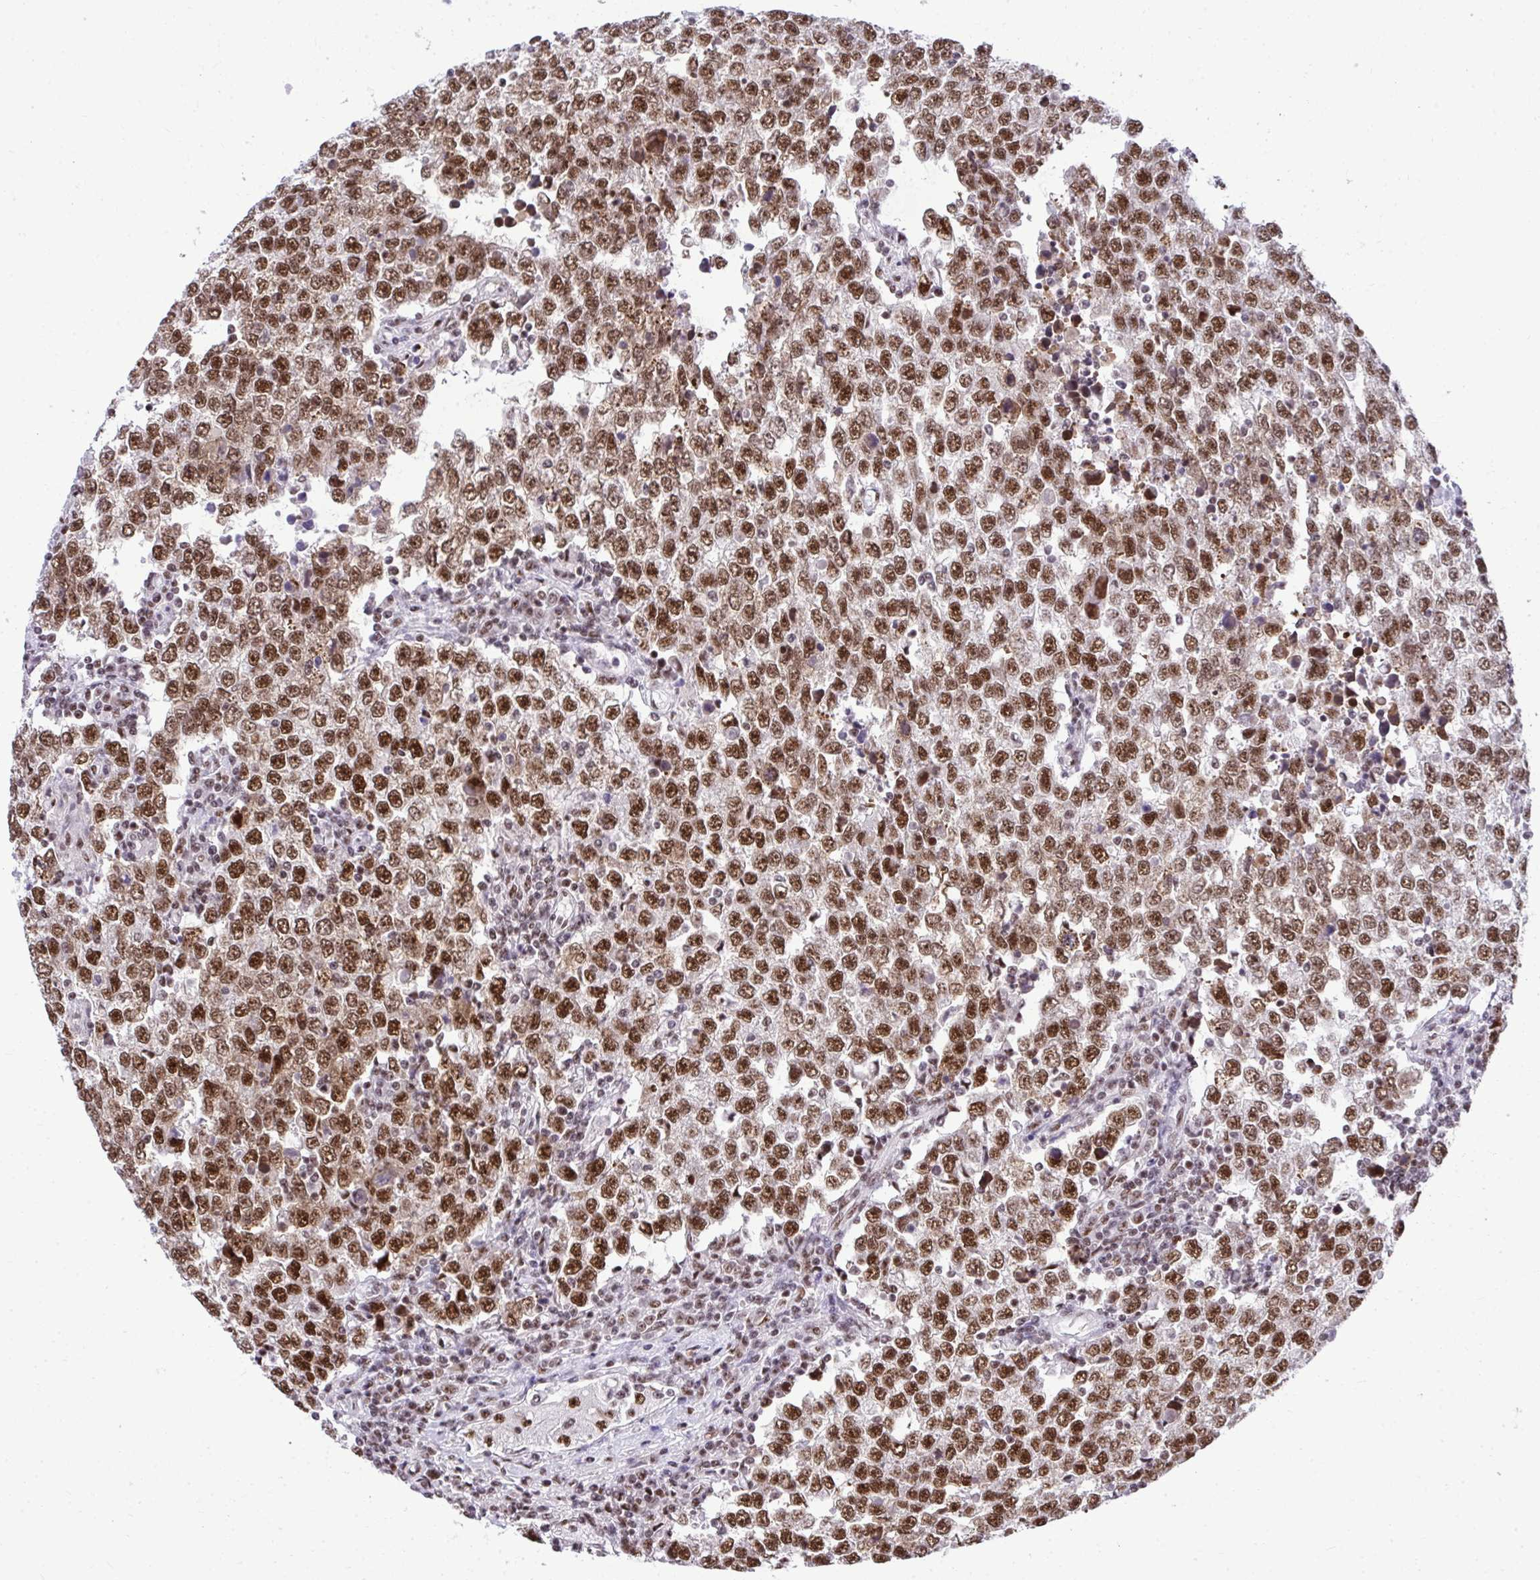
{"staining": {"intensity": "moderate", "quantity": ">75%", "location": "nuclear"}, "tissue": "testis cancer", "cell_type": "Tumor cells", "image_type": "cancer", "snomed": [{"axis": "morphology", "description": "Seminoma, NOS"}, {"axis": "morphology", "description": "Carcinoma, Embryonal, NOS"}, {"axis": "topography", "description": "Testis"}], "caption": "Testis cancer stained with a brown dye reveals moderate nuclear positive staining in approximately >75% of tumor cells.", "gene": "PRPF19", "patient": {"sex": "male", "age": 28}}